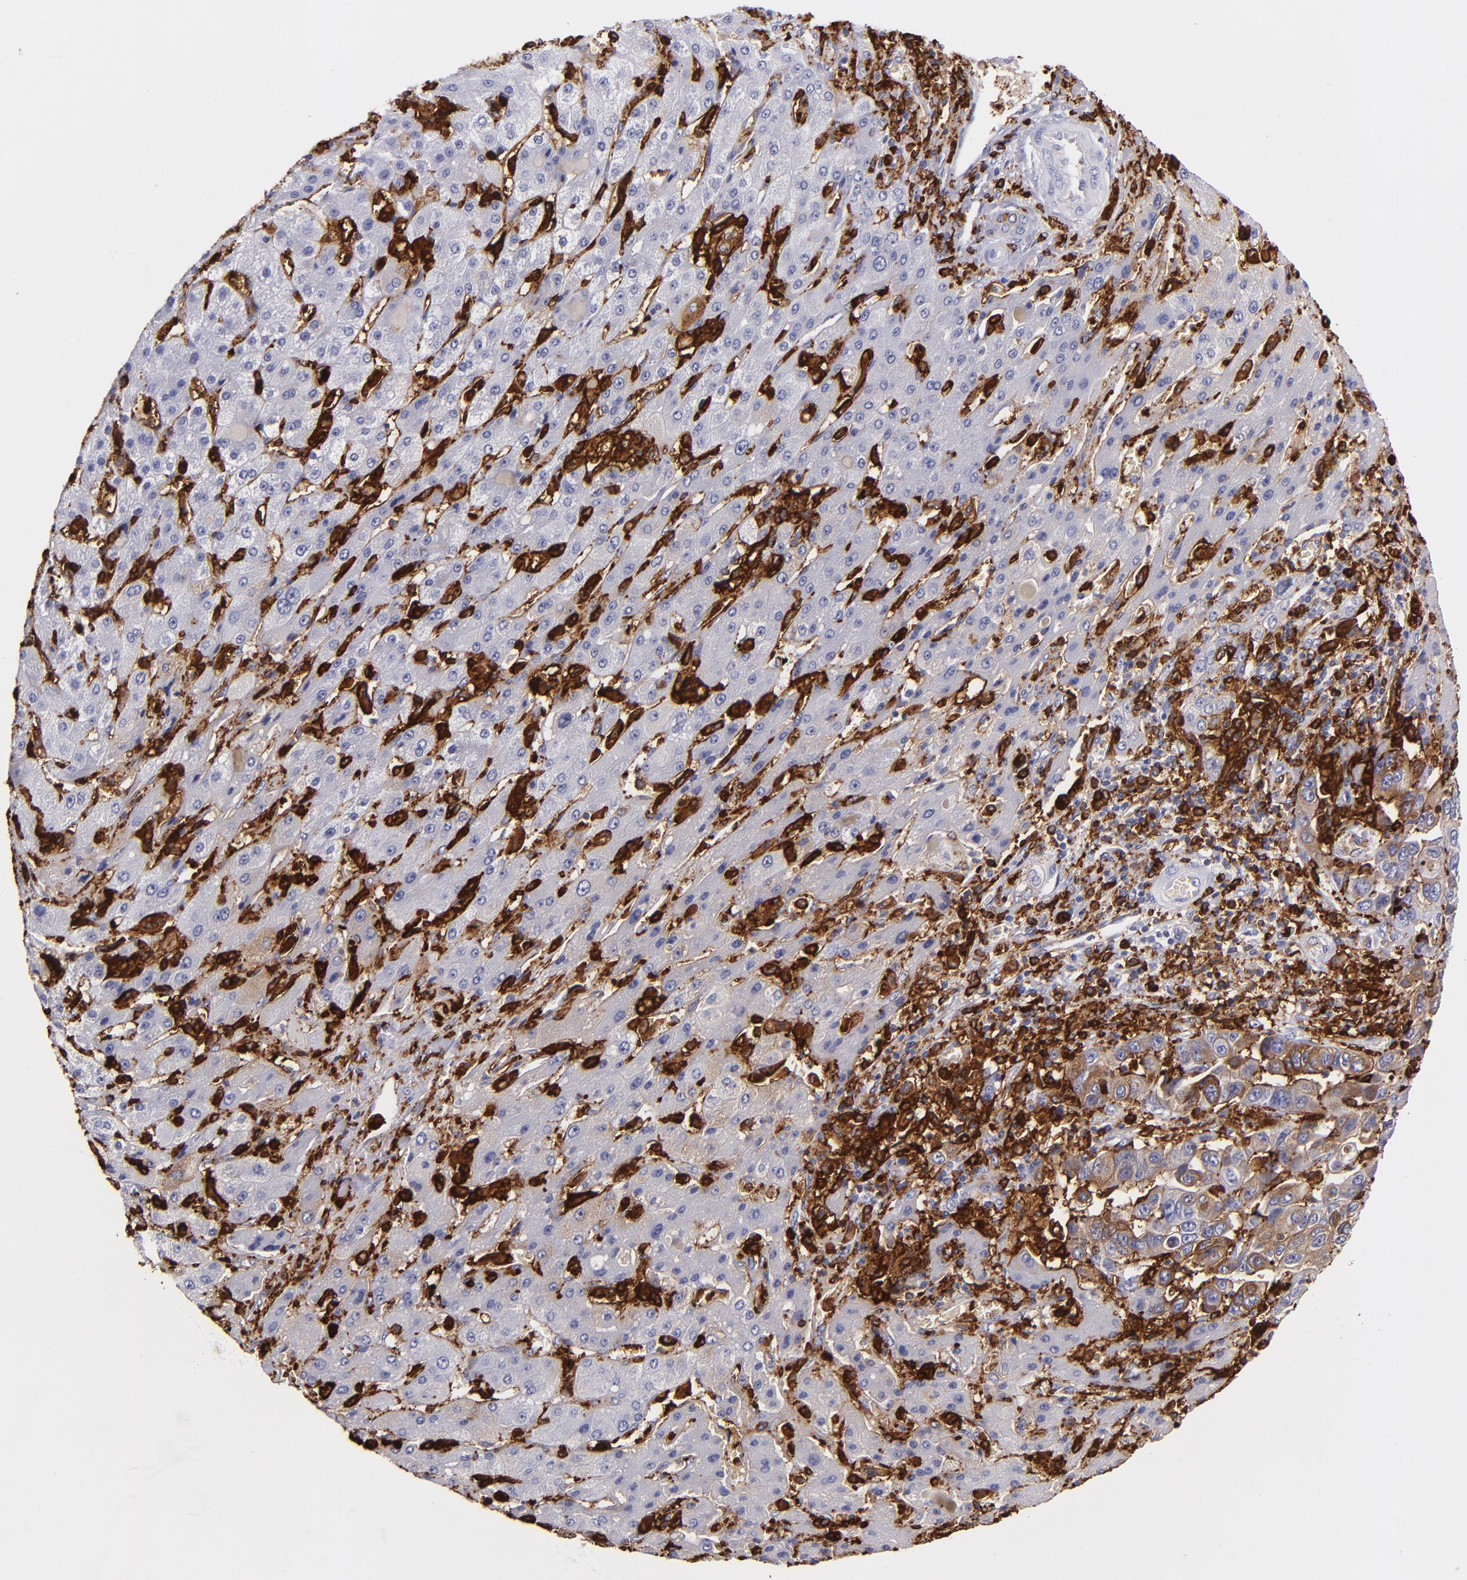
{"staining": {"intensity": "weak", "quantity": "<25%", "location": "cytoplasmic/membranous"}, "tissue": "liver cancer", "cell_type": "Tumor cells", "image_type": "cancer", "snomed": [{"axis": "morphology", "description": "Cholangiocarcinoma"}, {"axis": "topography", "description": "Liver"}], "caption": "Photomicrograph shows no significant protein expression in tumor cells of cholangiocarcinoma (liver). (DAB immunohistochemistry (IHC) visualized using brightfield microscopy, high magnification).", "gene": "HLA-DRA", "patient": {"sex": "female", "age": 52}}